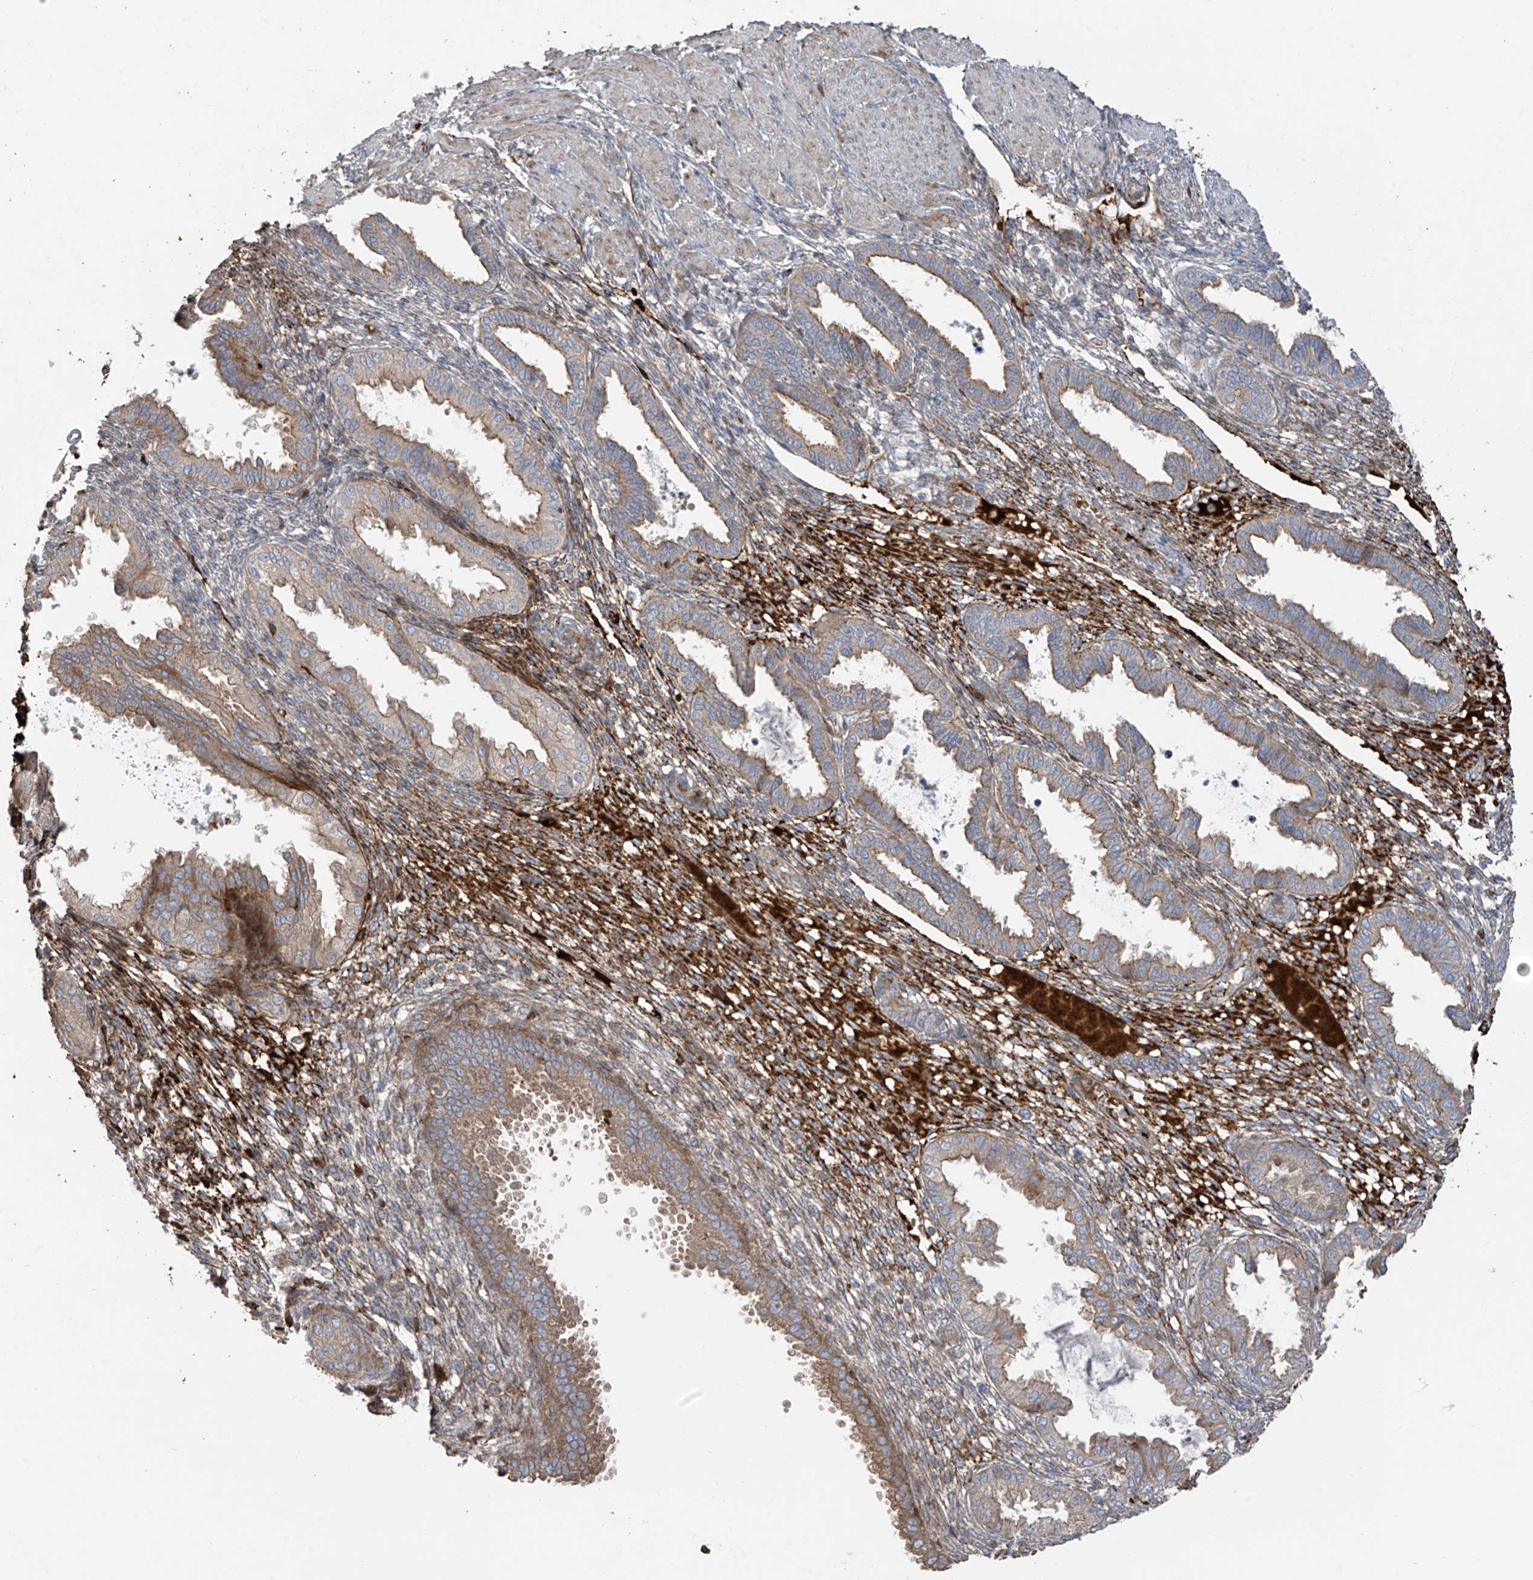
{"staining": {"intensity": "moderate", "quantity": "25%-75%", "location": "cytoplasmic/membranous"}, "tissue": "endometrium", "cell_type": "Cells in endometrial stroma", "image_type": "normal", "snomed": [{"axis": "morphology", "description": "Normal tissue, NOS"}, {"axis": "topography", "description": "Endometrium"}], "caption": "A high-resolution histopathology image shows immunohistochemistry staining of normal endometrium, which demonstrates moderate cytoplasmic/membranous expression in about 25%-75% of cells in endometrial stroma. The protein of interest is shown in brown color, while the nuclei are stained blue.", "gene": "ABTB1", "patient": {"sex": "female", "age": 33}}